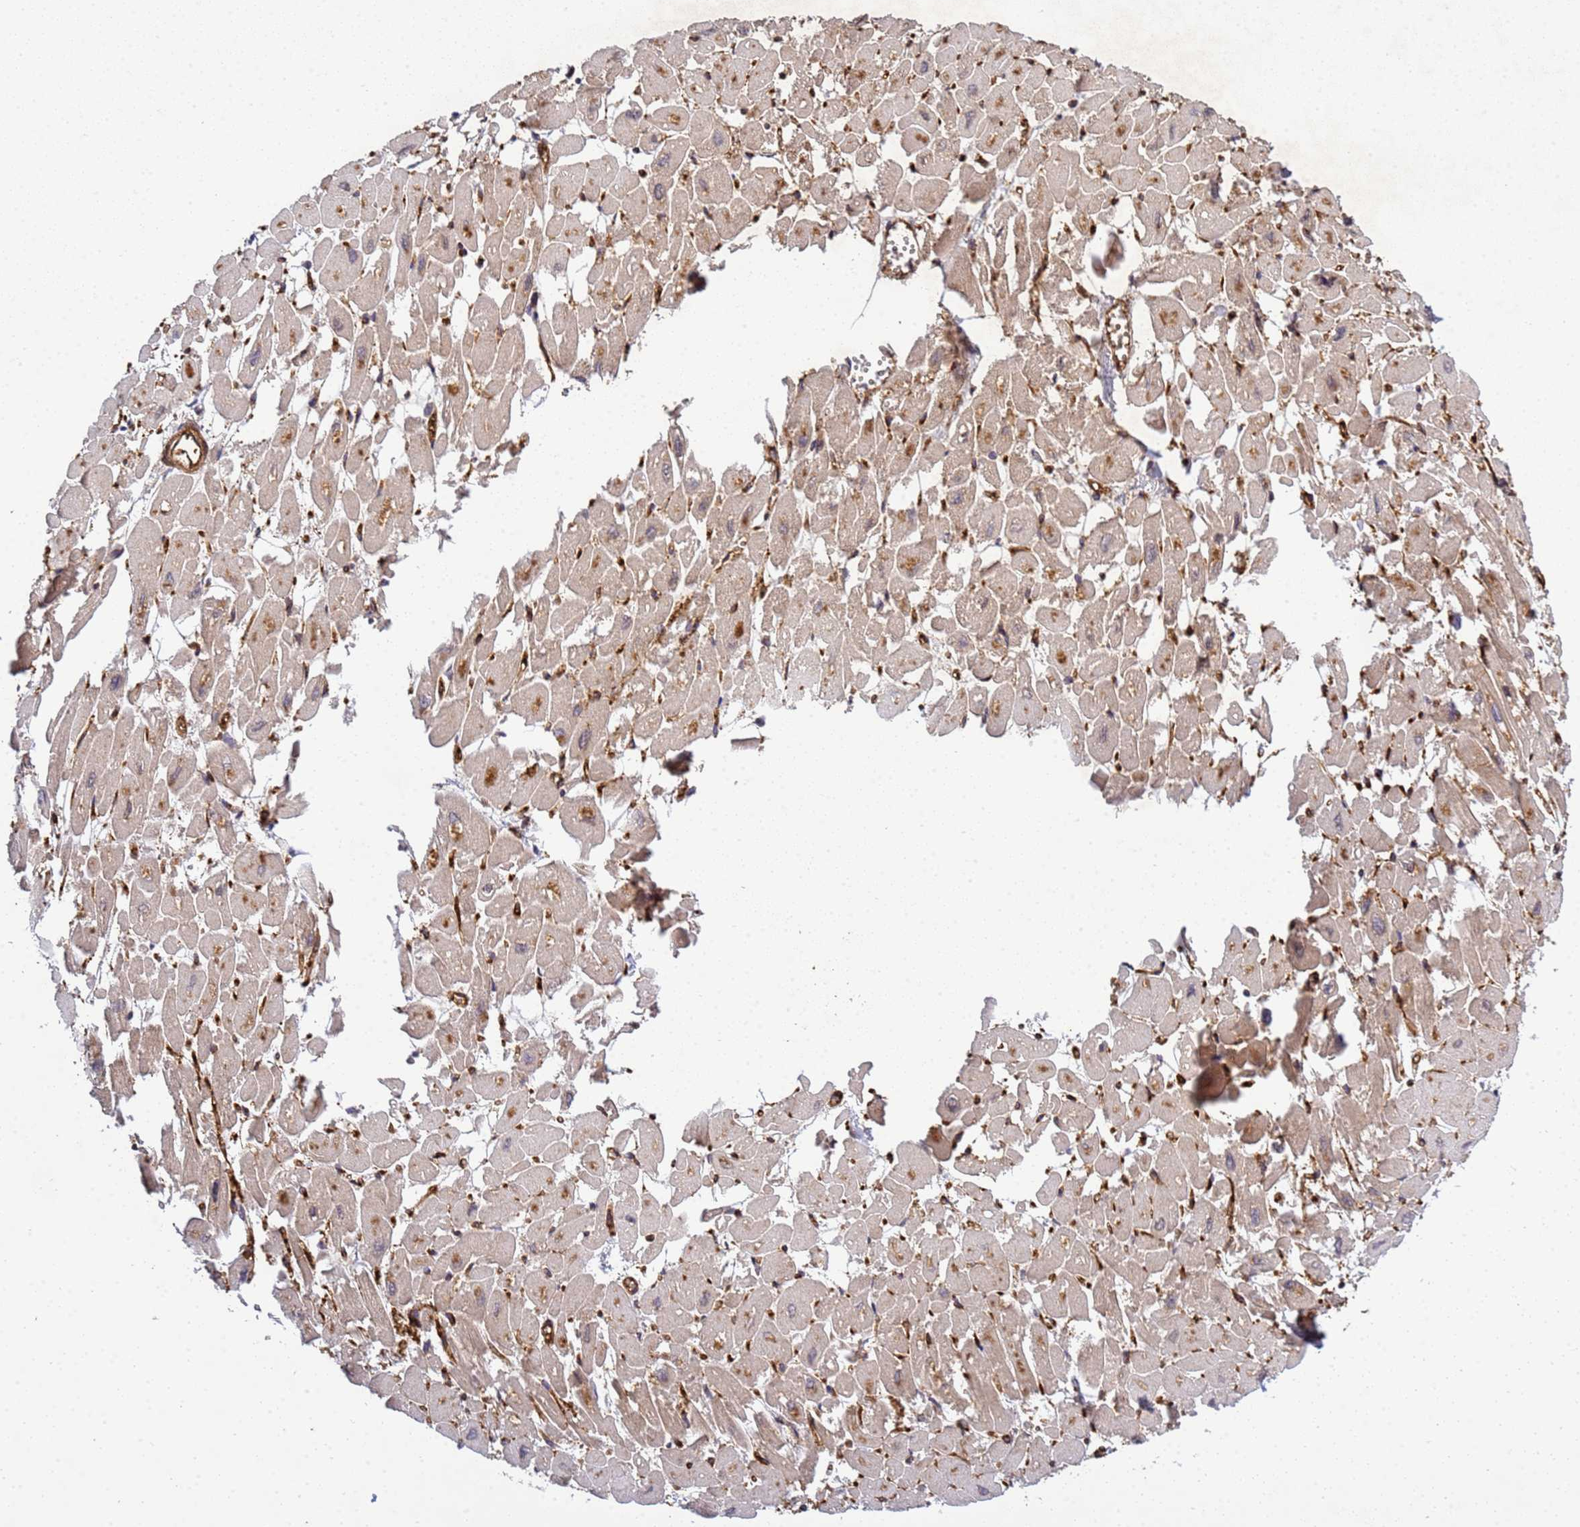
{"staining": {"intensity": "weak", "quantity": "25%-75%", "location": "cytoplasmic/membranous"}, "tissue": "heart muscle", "cell_type": "Cardiomyocytes", "image_type": "normal", "snomed": [{"axis": "morphology", "description": "Normal tissue, NOS"}, {"axis": "topography", "description": "Heart"}], "caption": "About 25%-75% of cardiomyocytes in benign heart muscle reveal weak cytoplasmic/membranous protein positivity as visualized by brown immunohistochemical staining.", "gene": "C8orf34", "patient": {"sex": "male", "age": 54}}